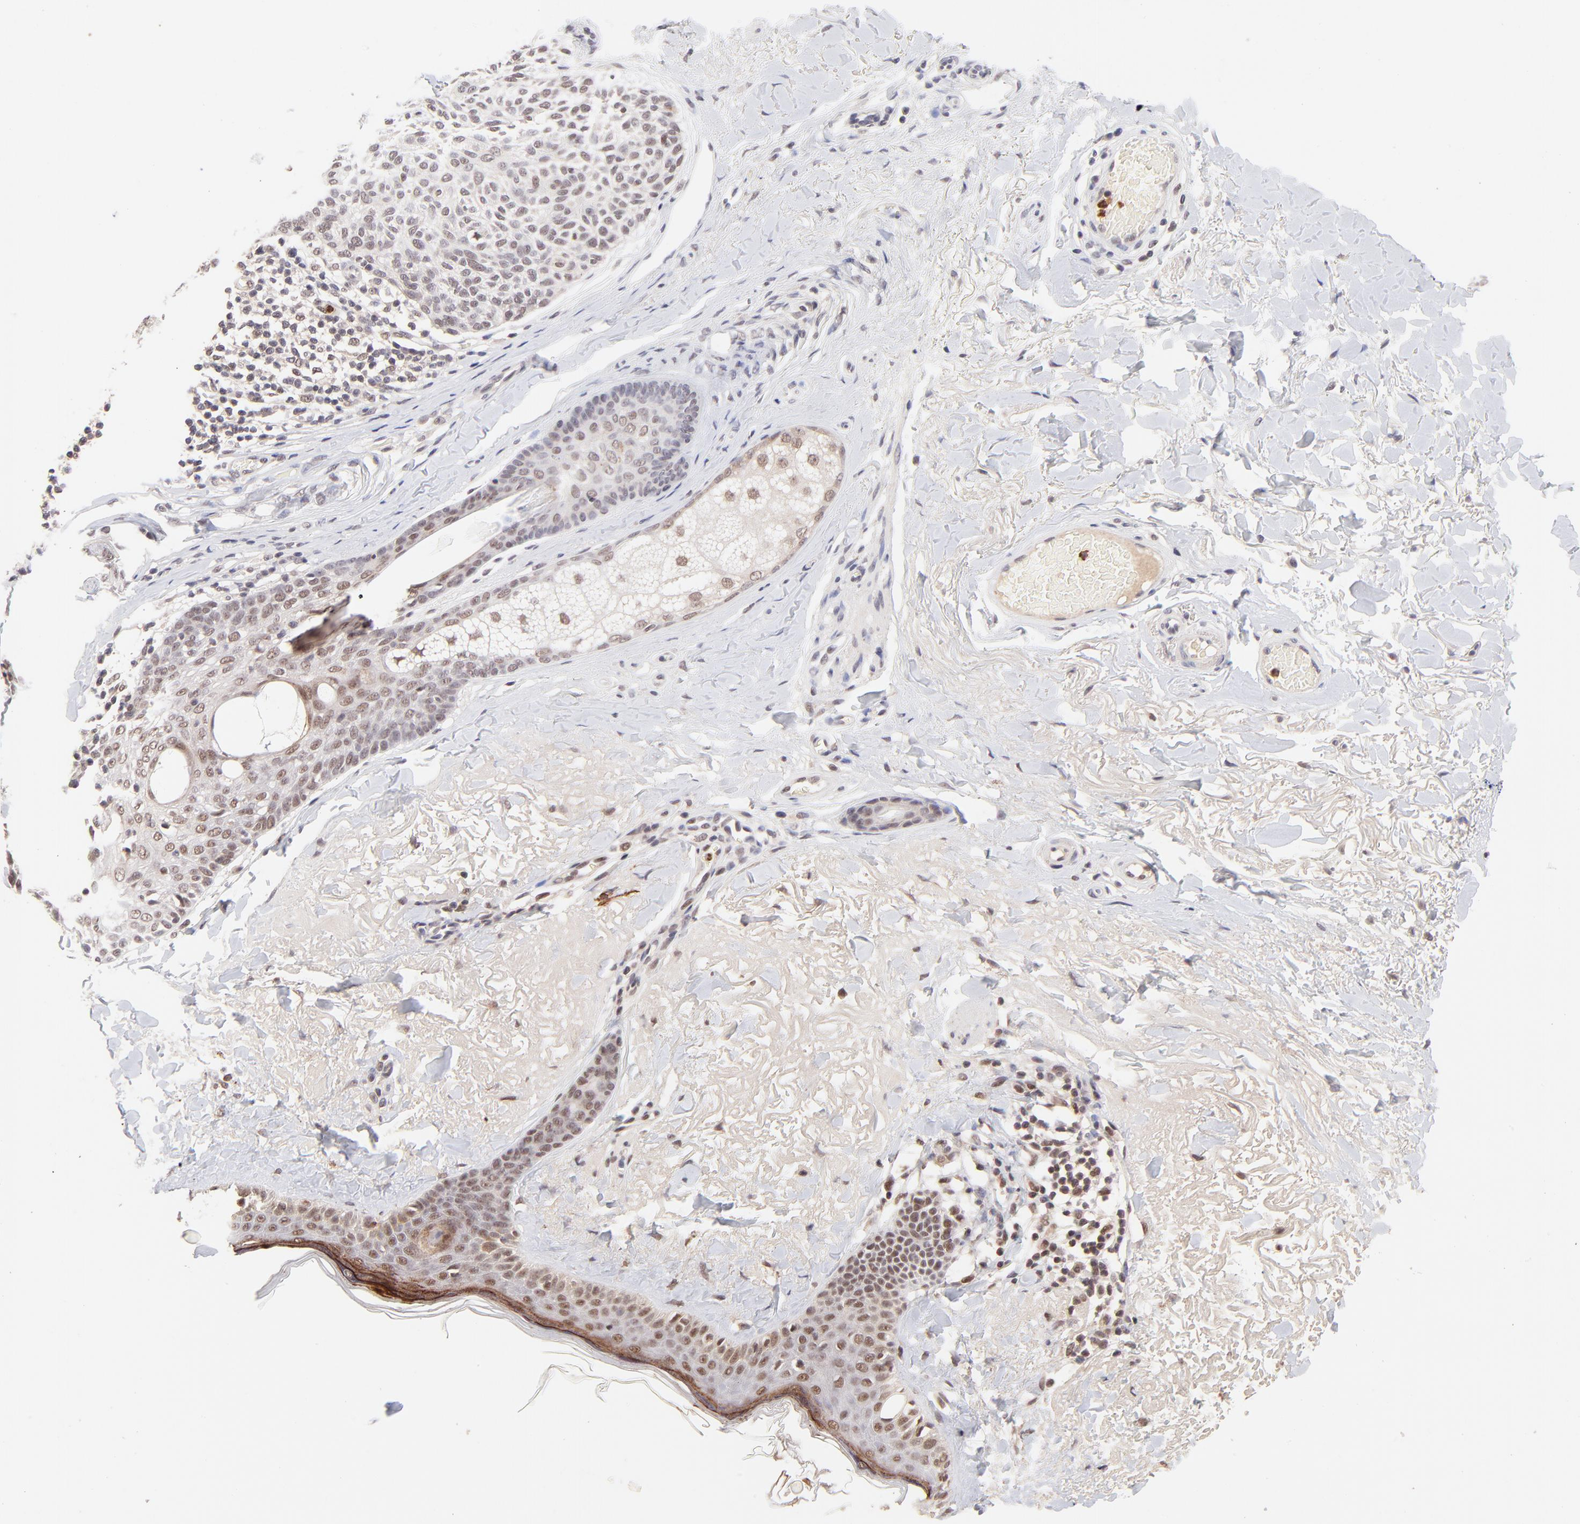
{"staining": {"intensity": "weak", "quantity": "<25%", "location": "nuclear"}, "tissue": "skin cancer", "cell_type": "Tumor cells", "image_type": "cancer", "snomed": [{"axis": "morphology", "description": "Normal tissue, NOS"}, {"axis": "morphology", "description": "Basal cell carcinoma"}, {"axis": "topography", "description": "Skin"}], "caption": "Tumor cells are negative for brown protein staining in skin basal cell carcinoma. Brightfield microscopy of immunohistochemistry (IHC) stained with DAB (3,3'-diaminobenzidine) (brown) and hematoxylin (blue), captured at high magnification.", "gene": "MED12", "patient": {"sex": "female", "age": 70}}